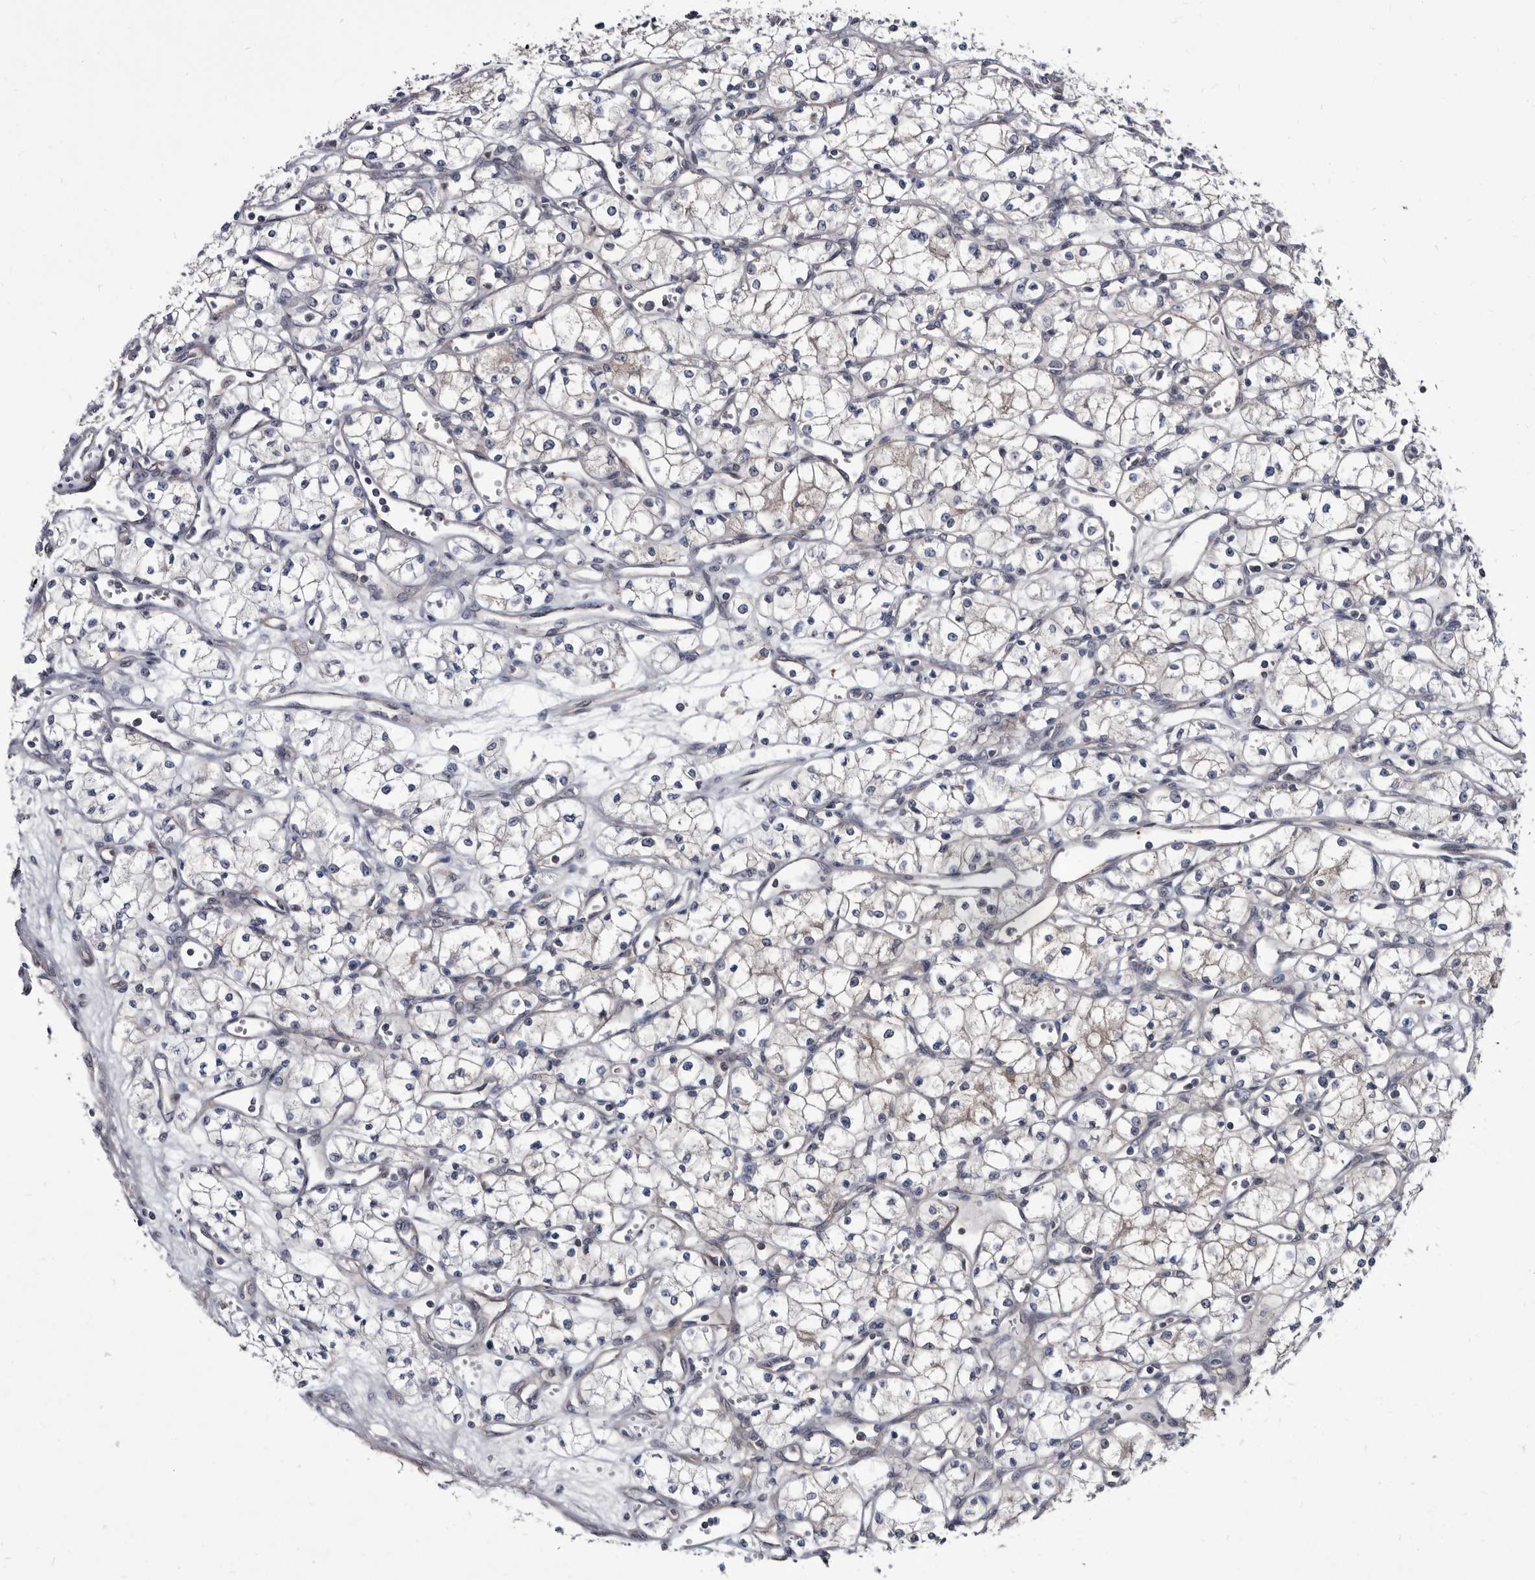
{"staining": {"intensity": "negative", "quantity": "none", "location": "none"}, "tissue": "renal cancer", "cell_type": "Tumor cells", "image_type": "cancer", "snomed": [{"axis": "morphology", "description": "Adenocarcinoma, NOS"}, {"axis": "topography", "description": "Kidney"}], "caption": "Tumor cells are negative for brown protein staining in adenocarcinoma (renal). (Brightfield microscopy of DAB (3,3'-diaminobenzidine) immunohistochemistry (IHC) at high magnification).", "gene": "ABCF2", "patient": {"sex": "male", "age": 59}}